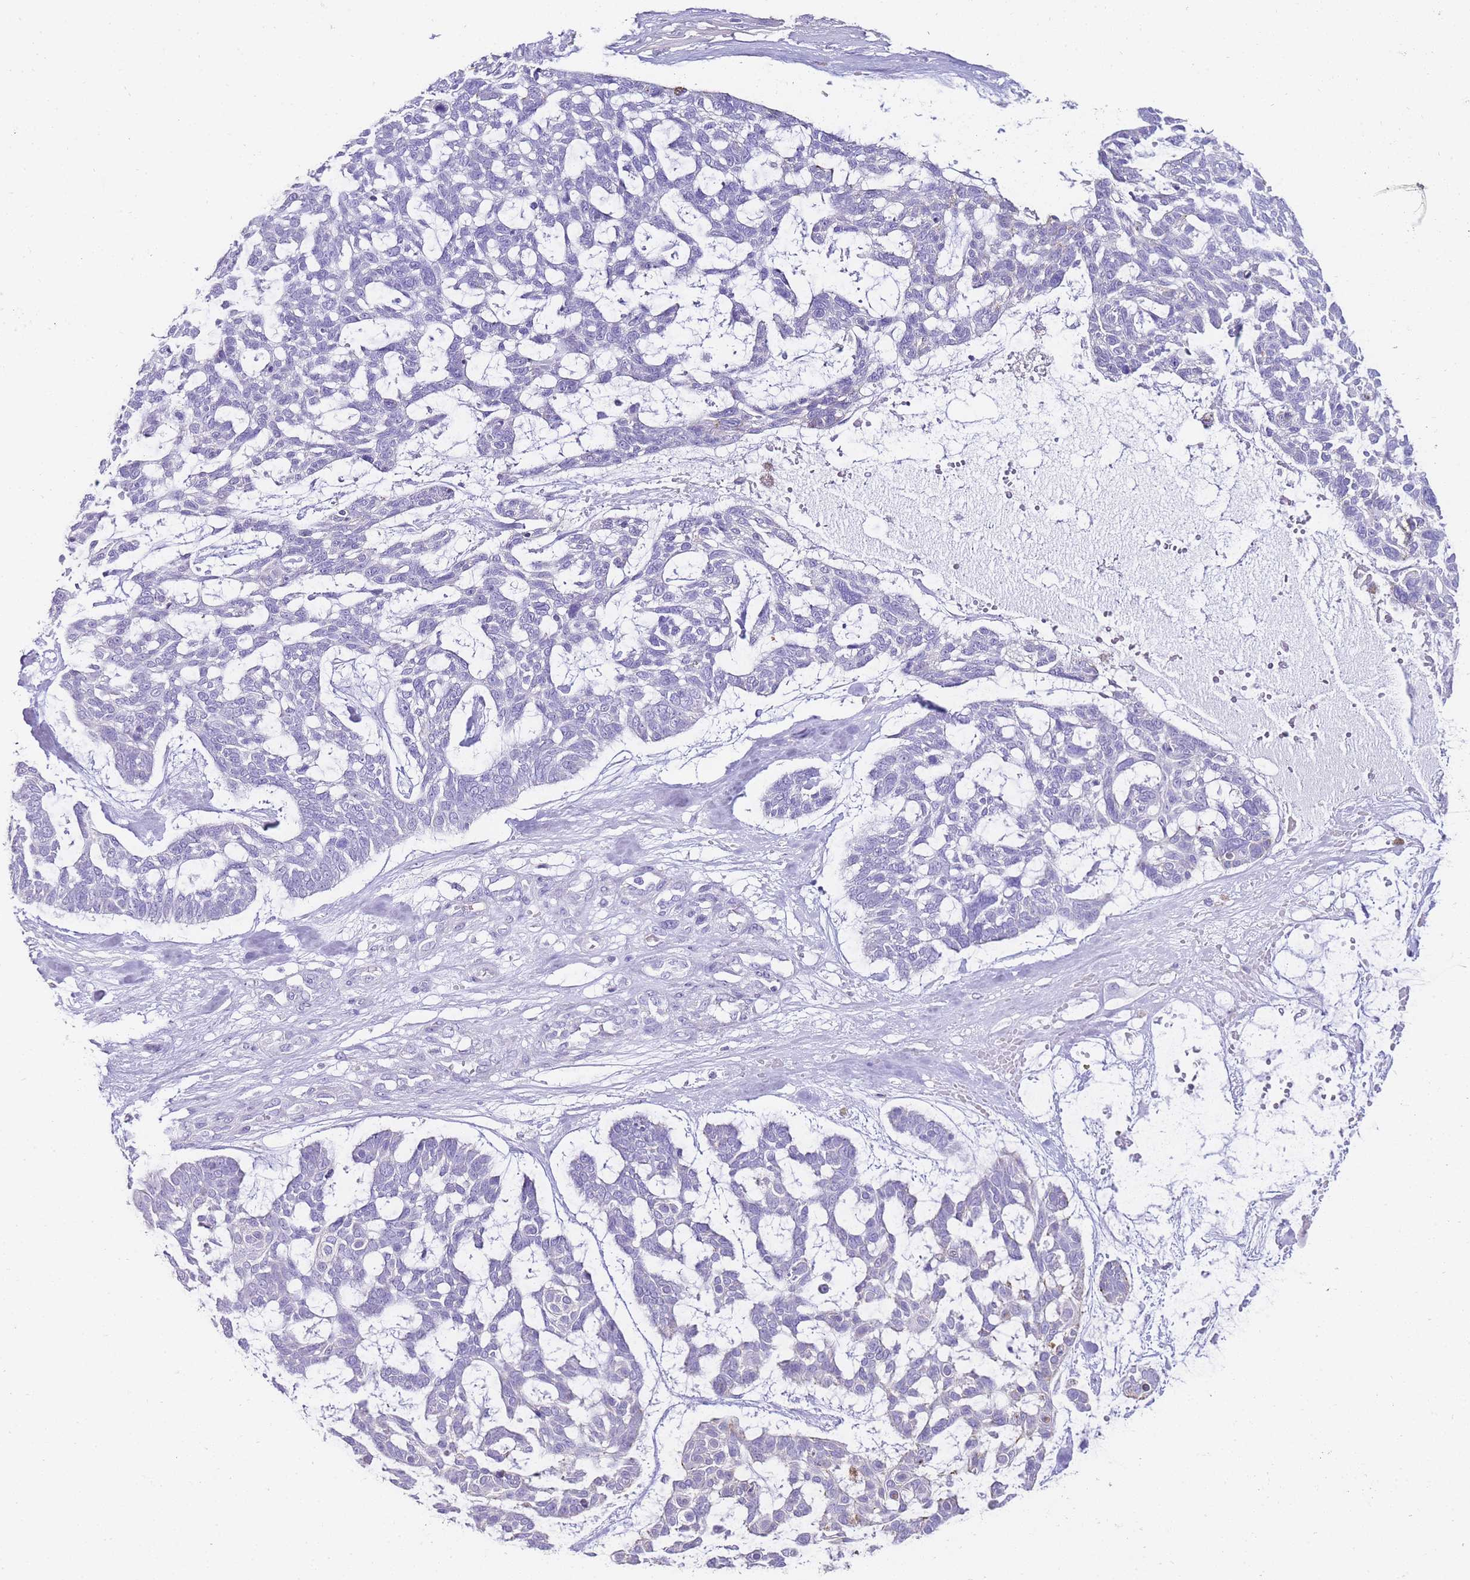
{"staining": {"intensity": "negative", "quantity": "none", "location": "none"}, "tissue": "skin cancer", "cell_type": "Tumor cells", "image_type": "cancer", "snomed": [{"axis": "morphology", "description": "Basal cell carcinoma"}, {"axis": "topography", "description": "Skin"}], "caption": "Immunohistochemistry micrograph of skin basal cell carcinoma stained for a protein (brown), which reveals no positivity in tumor cells.", "gene": "DPP4", "patient": {"sex": "male", "age": 88}}